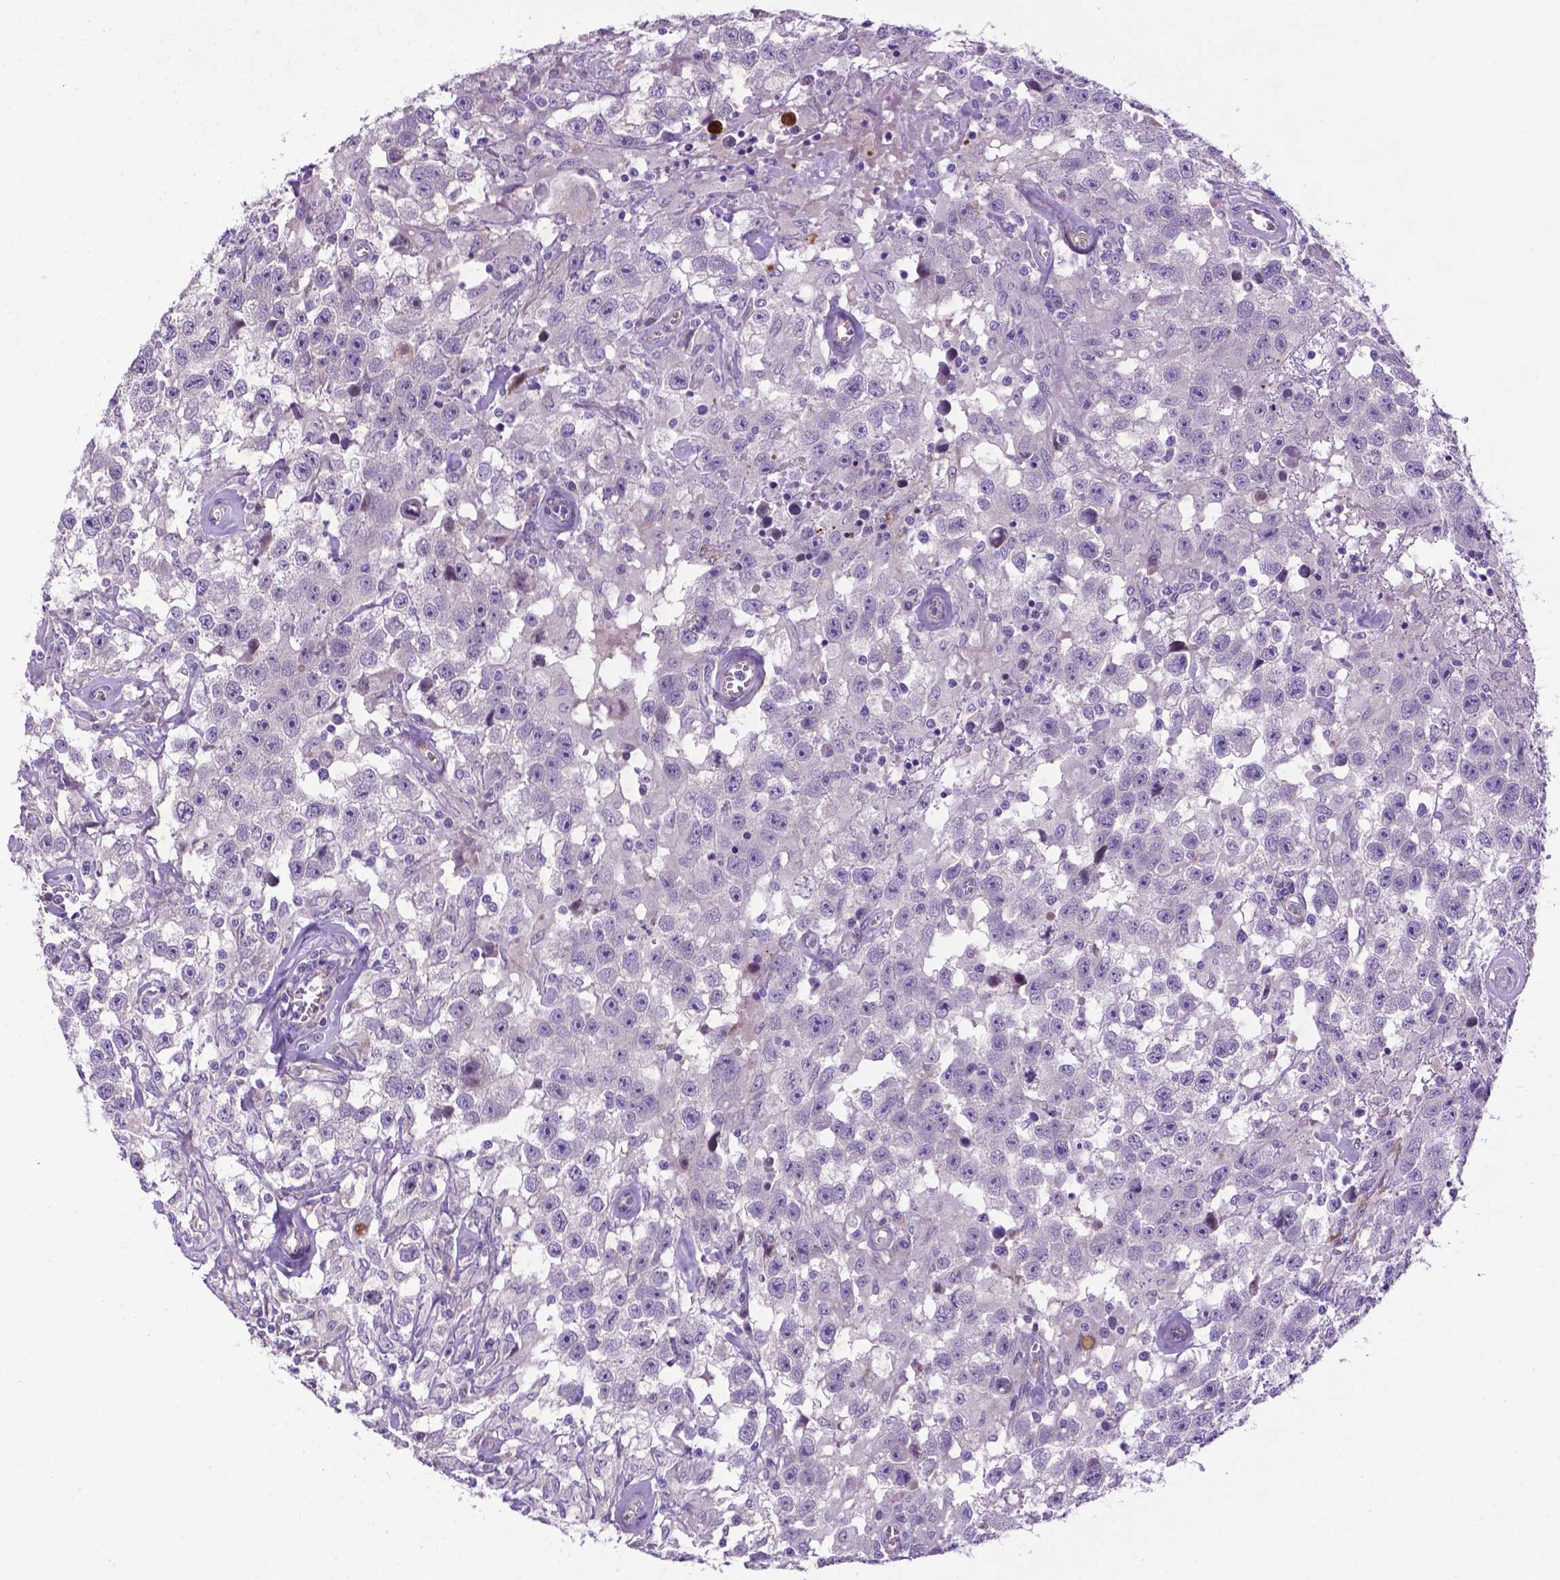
{"staining": {"intensity": "negative", "quantity": "none", "location": "none"}, "tissue": "testis cancer", "cell_type": "Tumor cells", "image_type": "cancer", "snomed": [{"axis": "morphology", "description": "Seminoma, NOS"}, {"axis": "topography", "description": "Testis"}], "caption": "There is no significant positivity in tumor cells of testis cancer. The staining was performed using DAB (3,3'-diaminobenzidine) to visualize the protein expression in brown, while the nuclei were stained in blue with hematoxylin (Magnification: 20x).", "gene": "CCER2", "patient": {"sex": "male", "age": 43}}